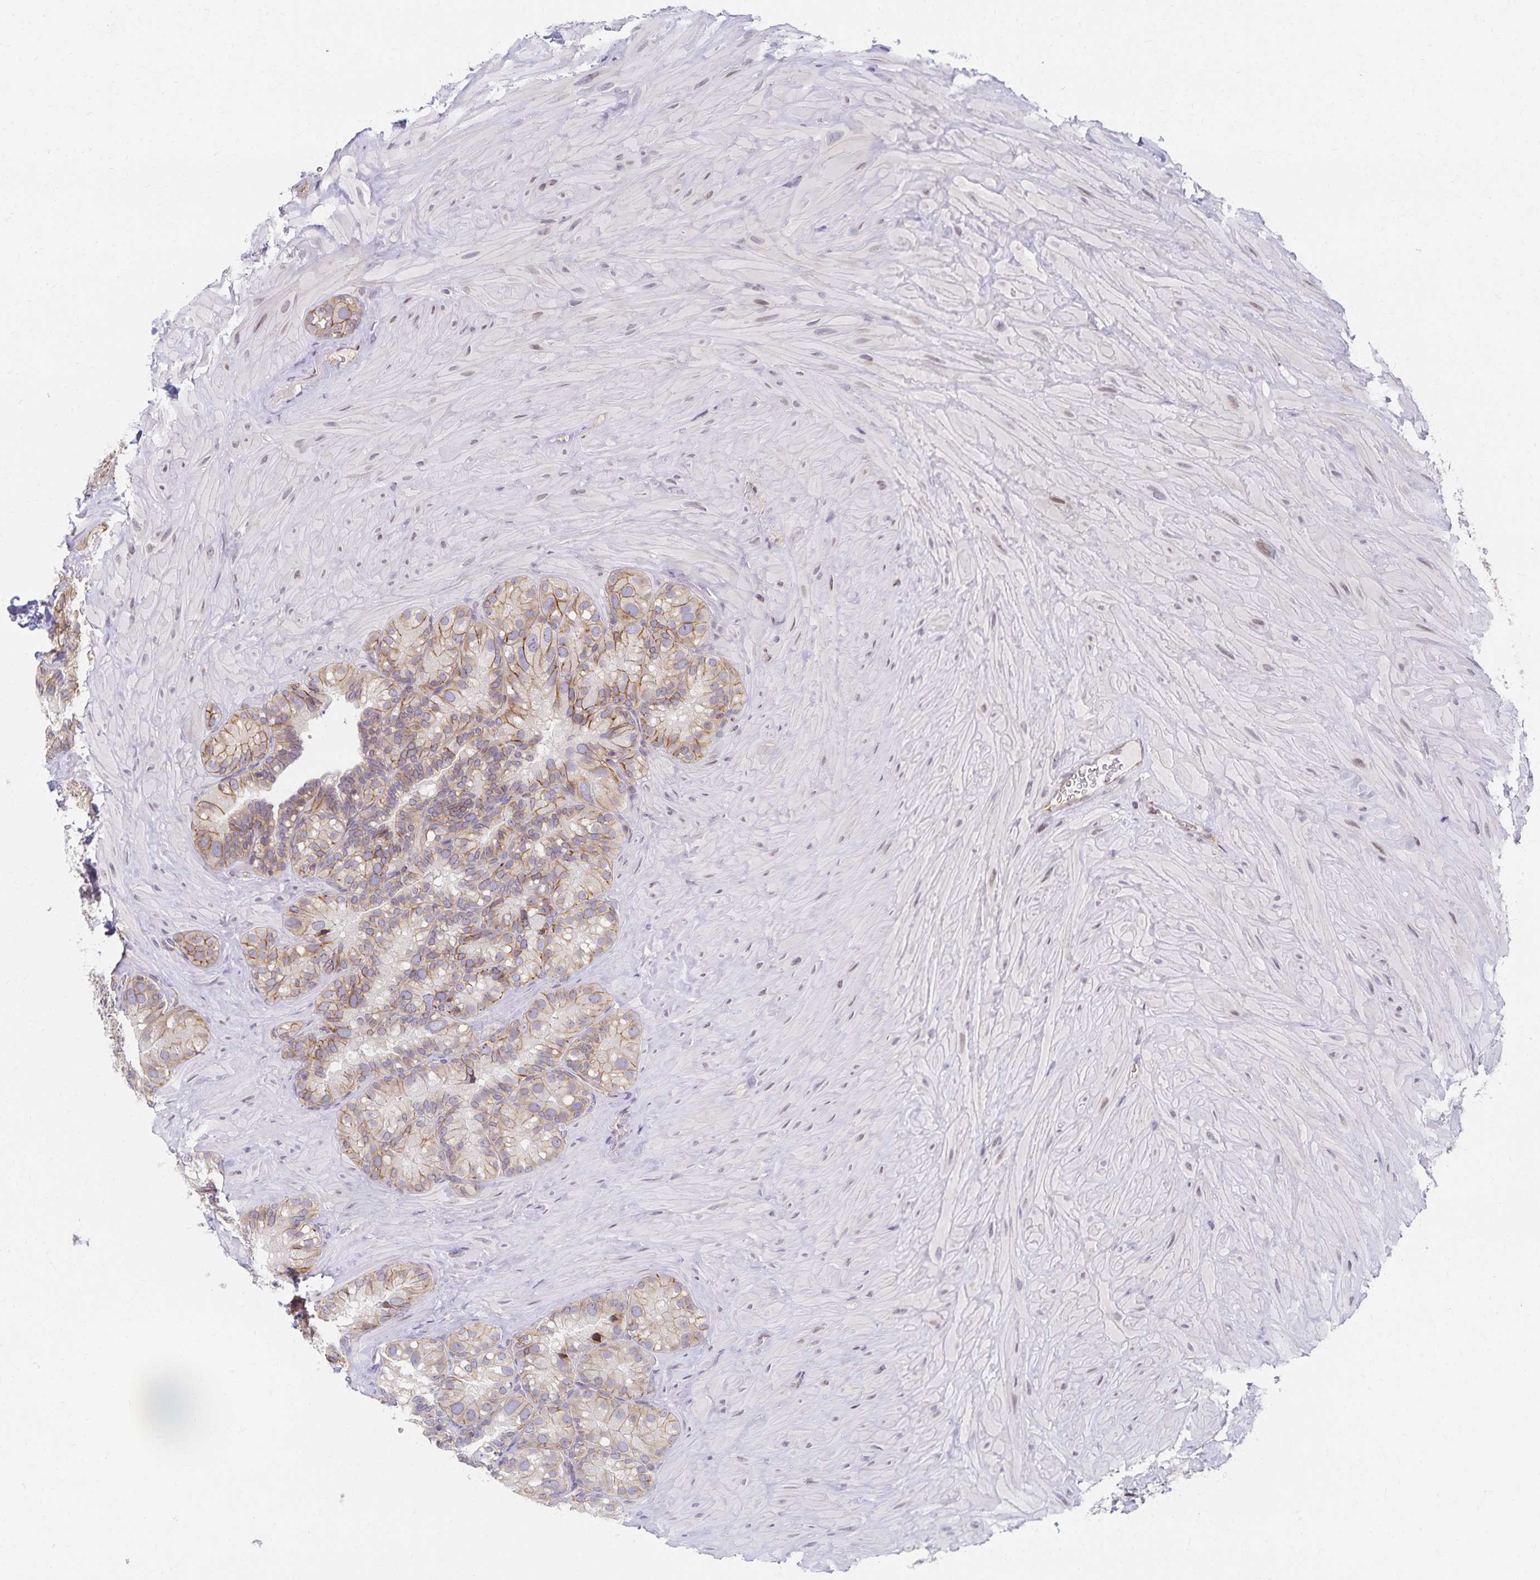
{"staining": {"intensity": "weak", "quantity": "25%-75%", "location": "cytoplasmic/membranous"}, "tissue": "seminal vesicle", "cell_type": "Glandular cells", "image_type": "normal", "snomed": [{"axis": "morphology", "description": "Normal tissue, NOS"}, {"axis": "topography", "description": "Seminal veicle"}], "caption": "Immunohistochemical staining of normal human seminal vesicle shows weak cytoplasmic/membranous protein expression in about 25%-75% of glandular cells. (IHC, brightfield microscopy, high magnification).", "gene": "RAB9B", "patient": {"sex": "male", "age": 60}}